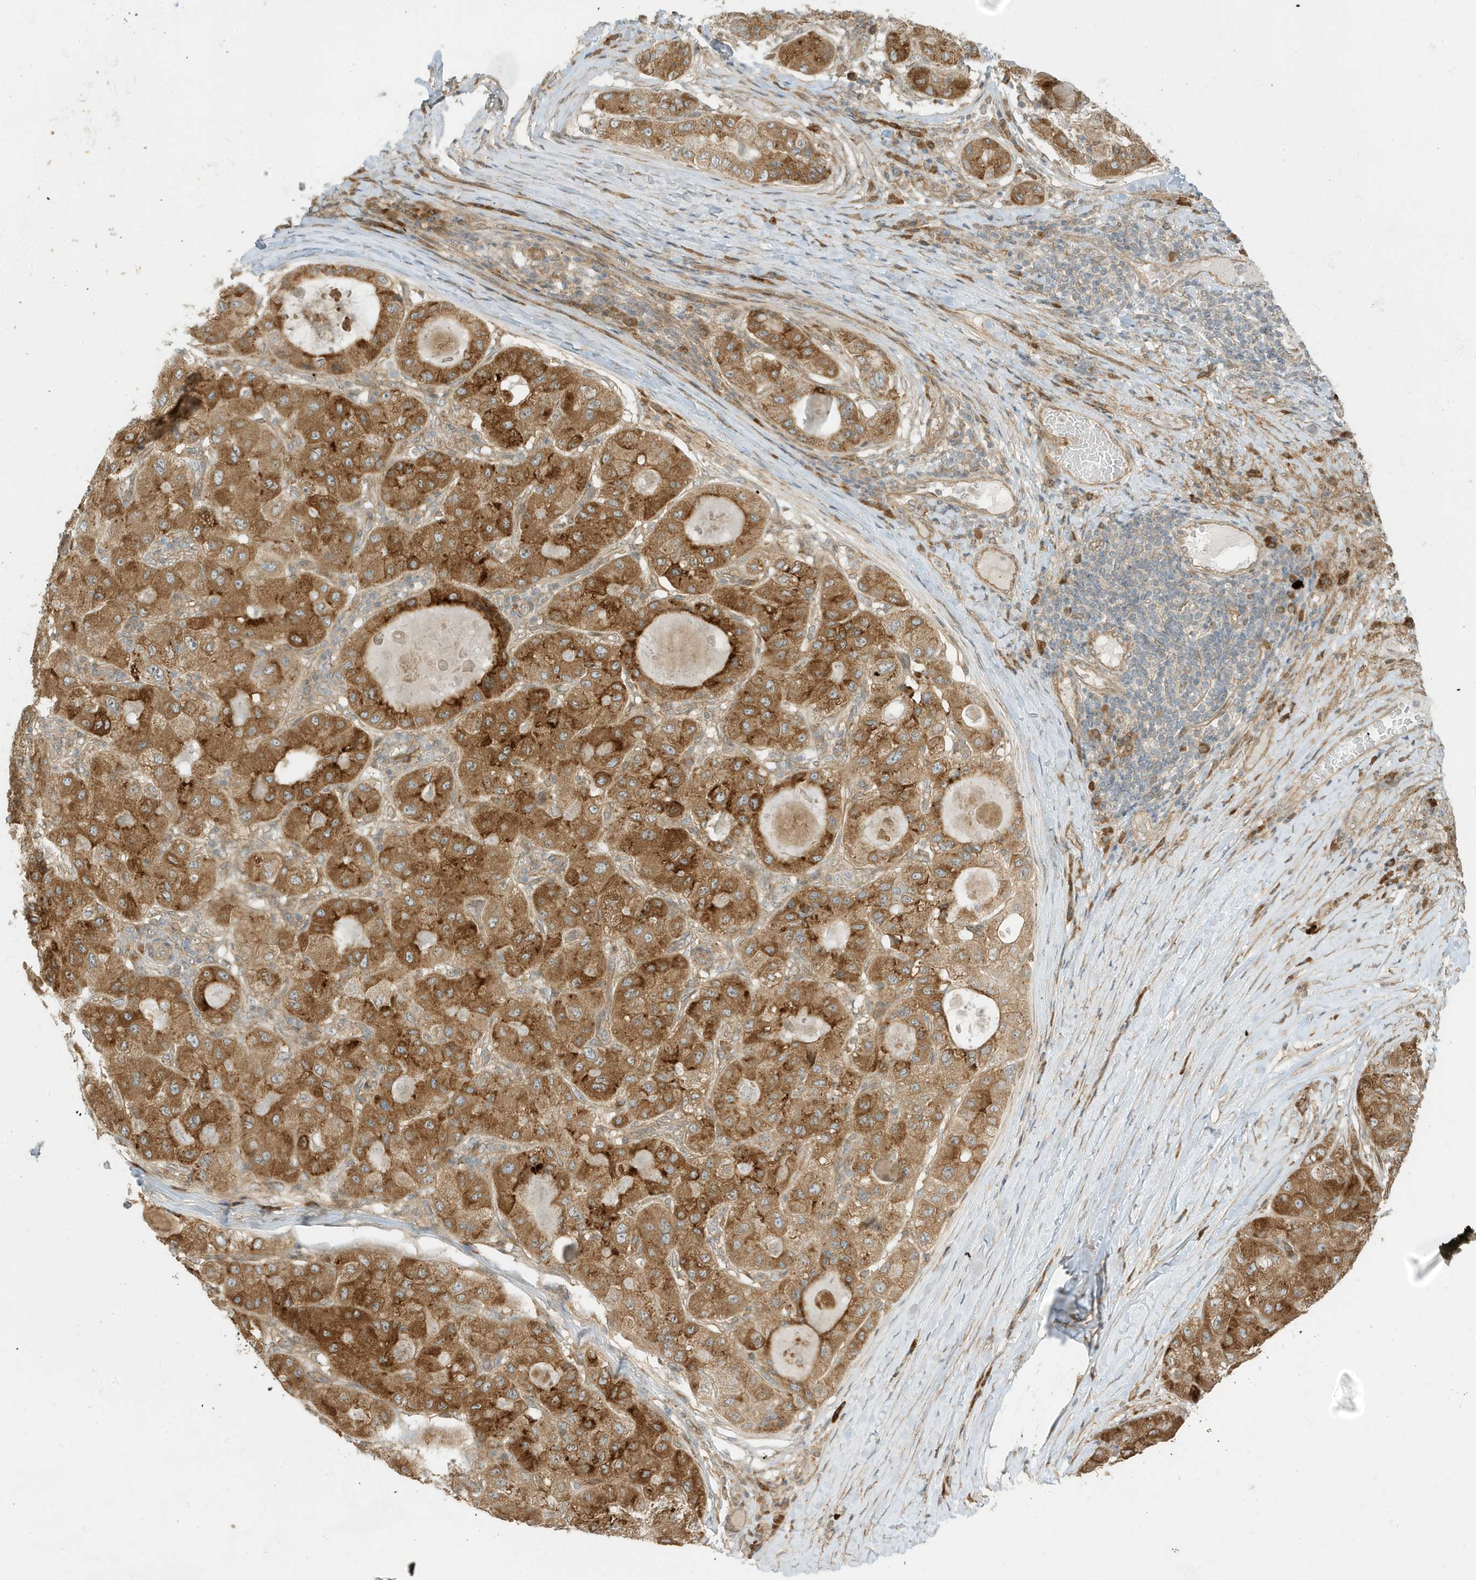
{"staining": {"intensity": "moderate", "quantity": ">75%", "location": "cytoplasmic/membranous"}, "tissue": "liver cancer", "cell_type": "Tumor cells", "image_type": "cancer", "snomed": [{"axis": "morphology", "description": "Carcinoma, Hepatocellular, NOS"}, {"axis": "topography", "description": "Liver"}], "caption": "Protein expression analysis of liver cancer reveals moderate cytoplasmic/membranous expression in about >75% of tumor cells.", "gene": "SCARF2", "patient": {"sex": "male", "age": 80}}